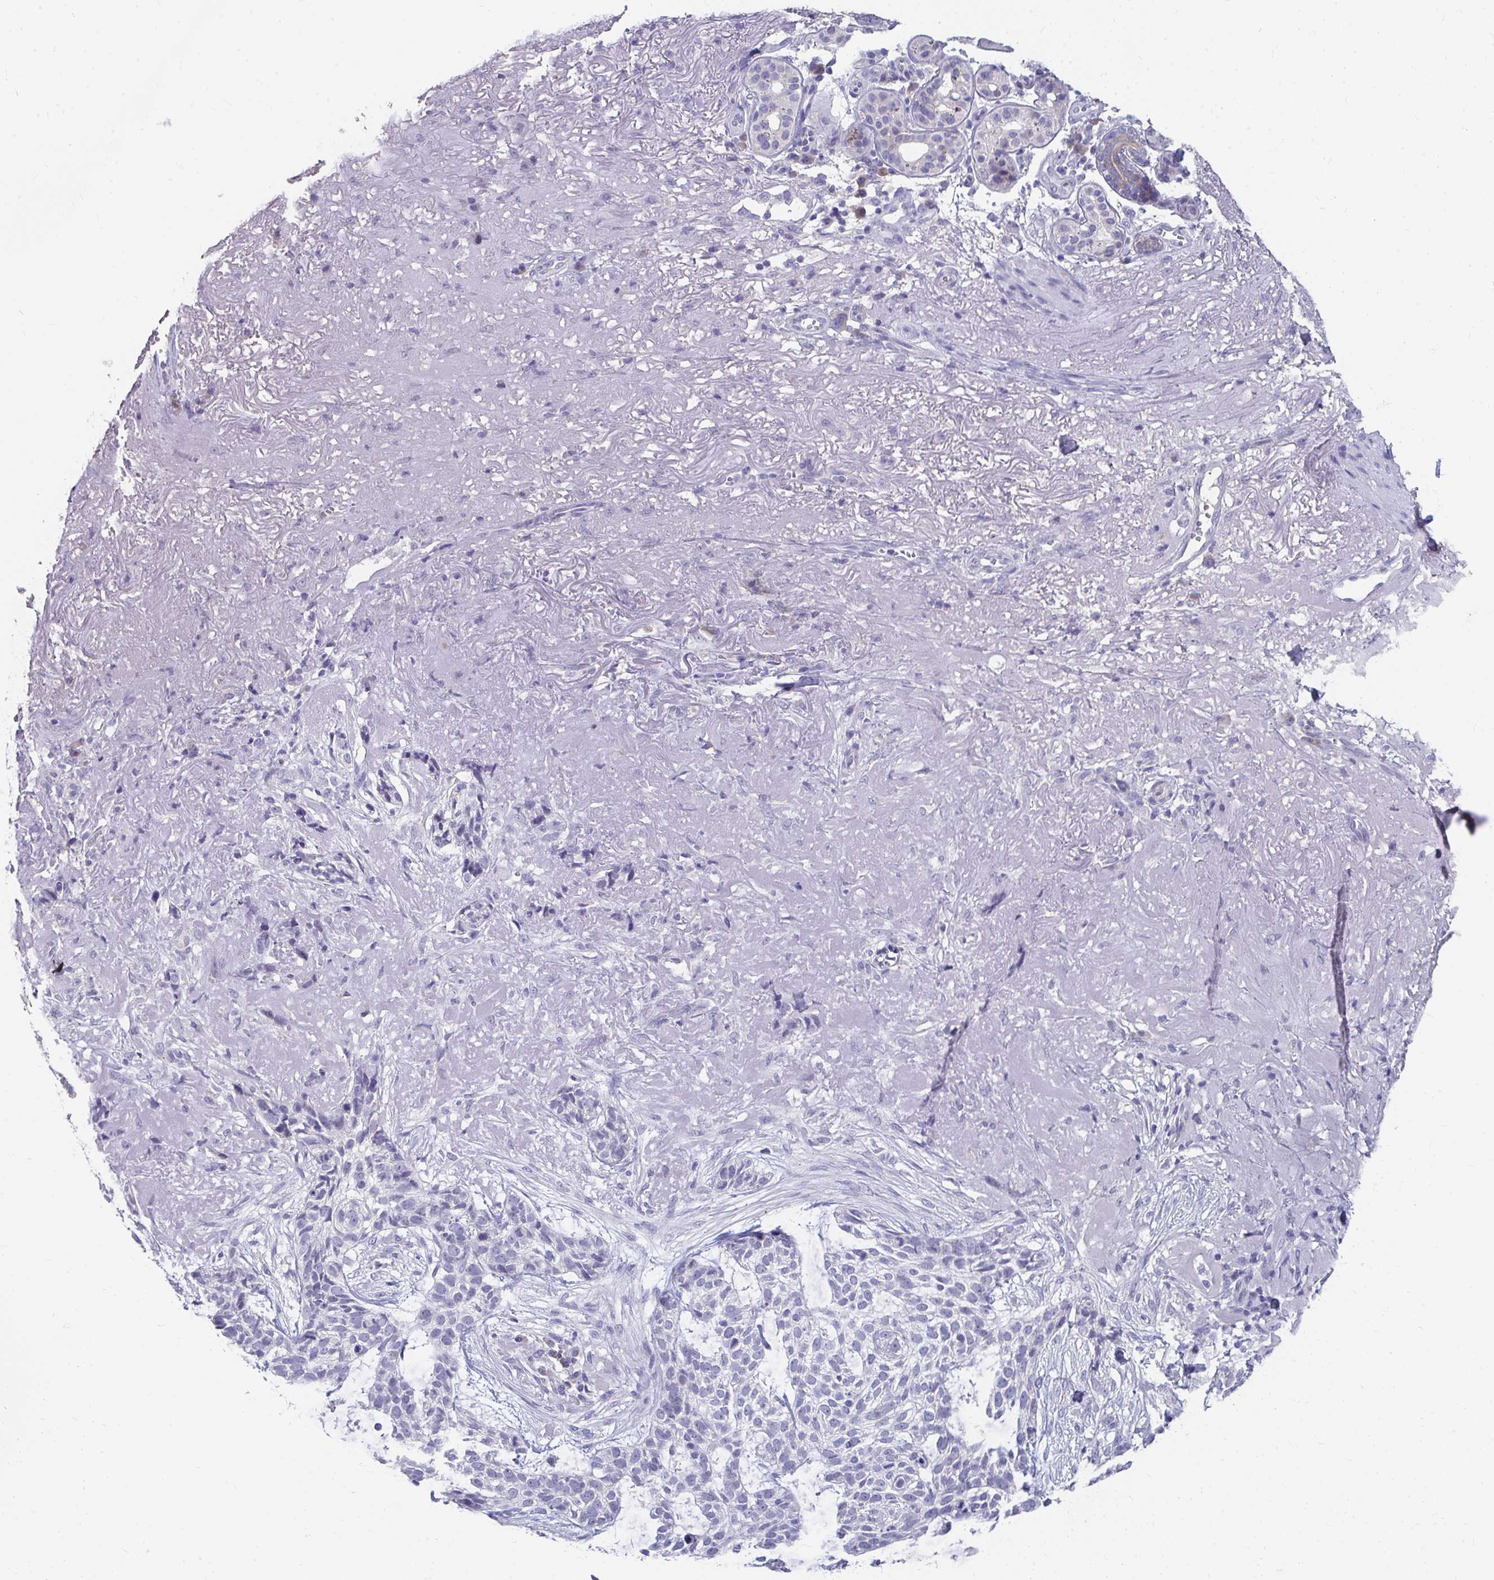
{"staining": {"intensity": "negative", "quantity": "none", "location": "none"}, "tissue": "skin cancer", "cell_type": "Tumor cells", "image_type": "cancer", "snomed": [{"axis": "morphology", "description": "Basal cell carcinoma"}, {"axis": "topography", "description": "Skin"}, {"axis": "topography", "description": "Skin of face"}], "caption": "Image shows no significant protein positivity in tumor cells of skin cancer (basal cell carcinoma). (Brightfield microscopy of DAB (3,3'-diaminobenzidine) immunohistochemistry at high magnification).", "gene": "TMPRSS2", "patient": {"sex": "female", "age": 80}}